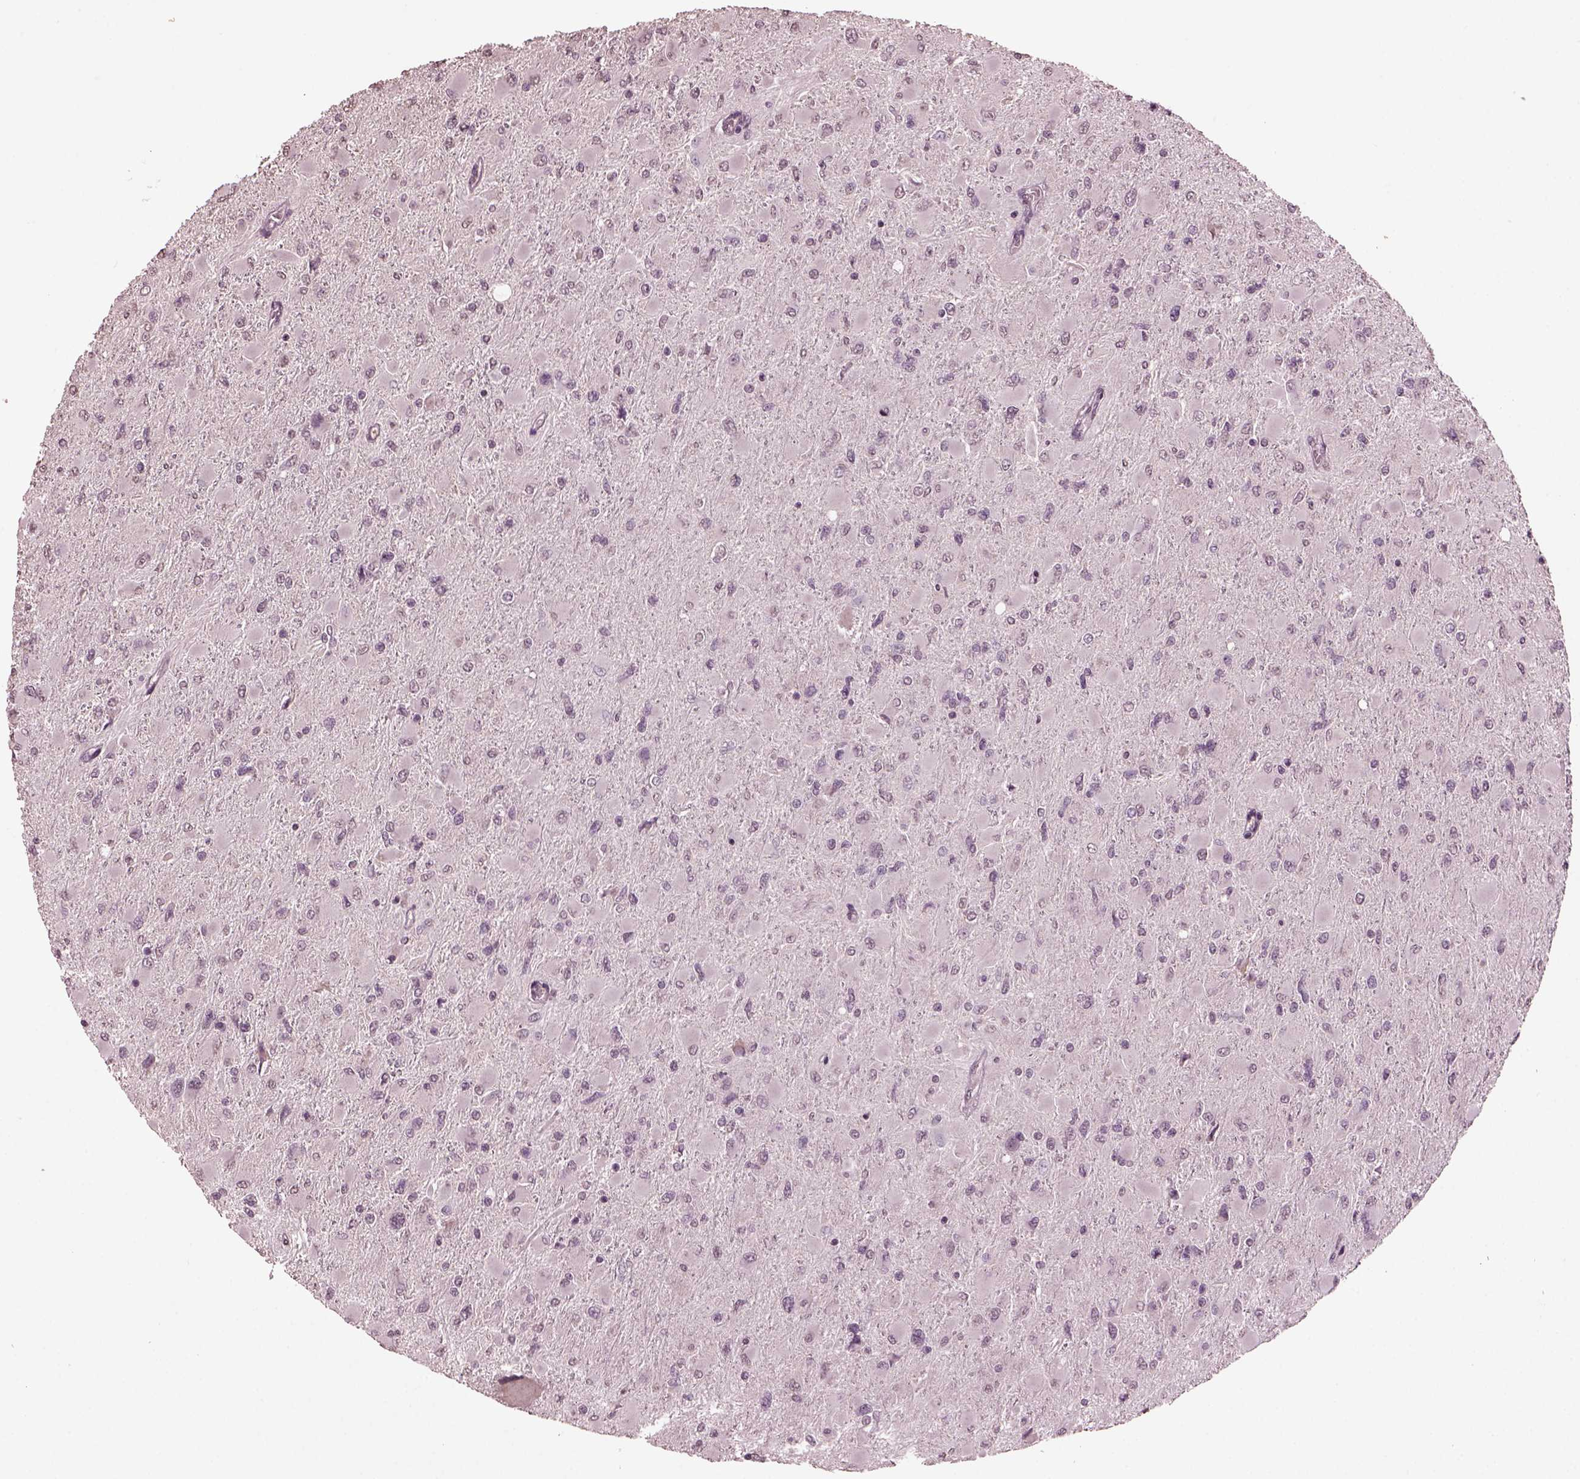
{"staining": {"intensity": "negative", "quantity": "none", "location": "none"}, "tissue": "glioma", "cell_type": "Tumor cells", "image_type": "cancer", "snomed": [{"axis": "morphology", "description": "Glioma, malignant, High grade"}, {"axis": "topography", "description": "Cerebral cortex"}], "caption": "Human glioma stained for a protein using IHC demonstrates no expression in tumor cells.", "gene": "IL18RAP", "patient": {"sex": "female", "age": 36}}